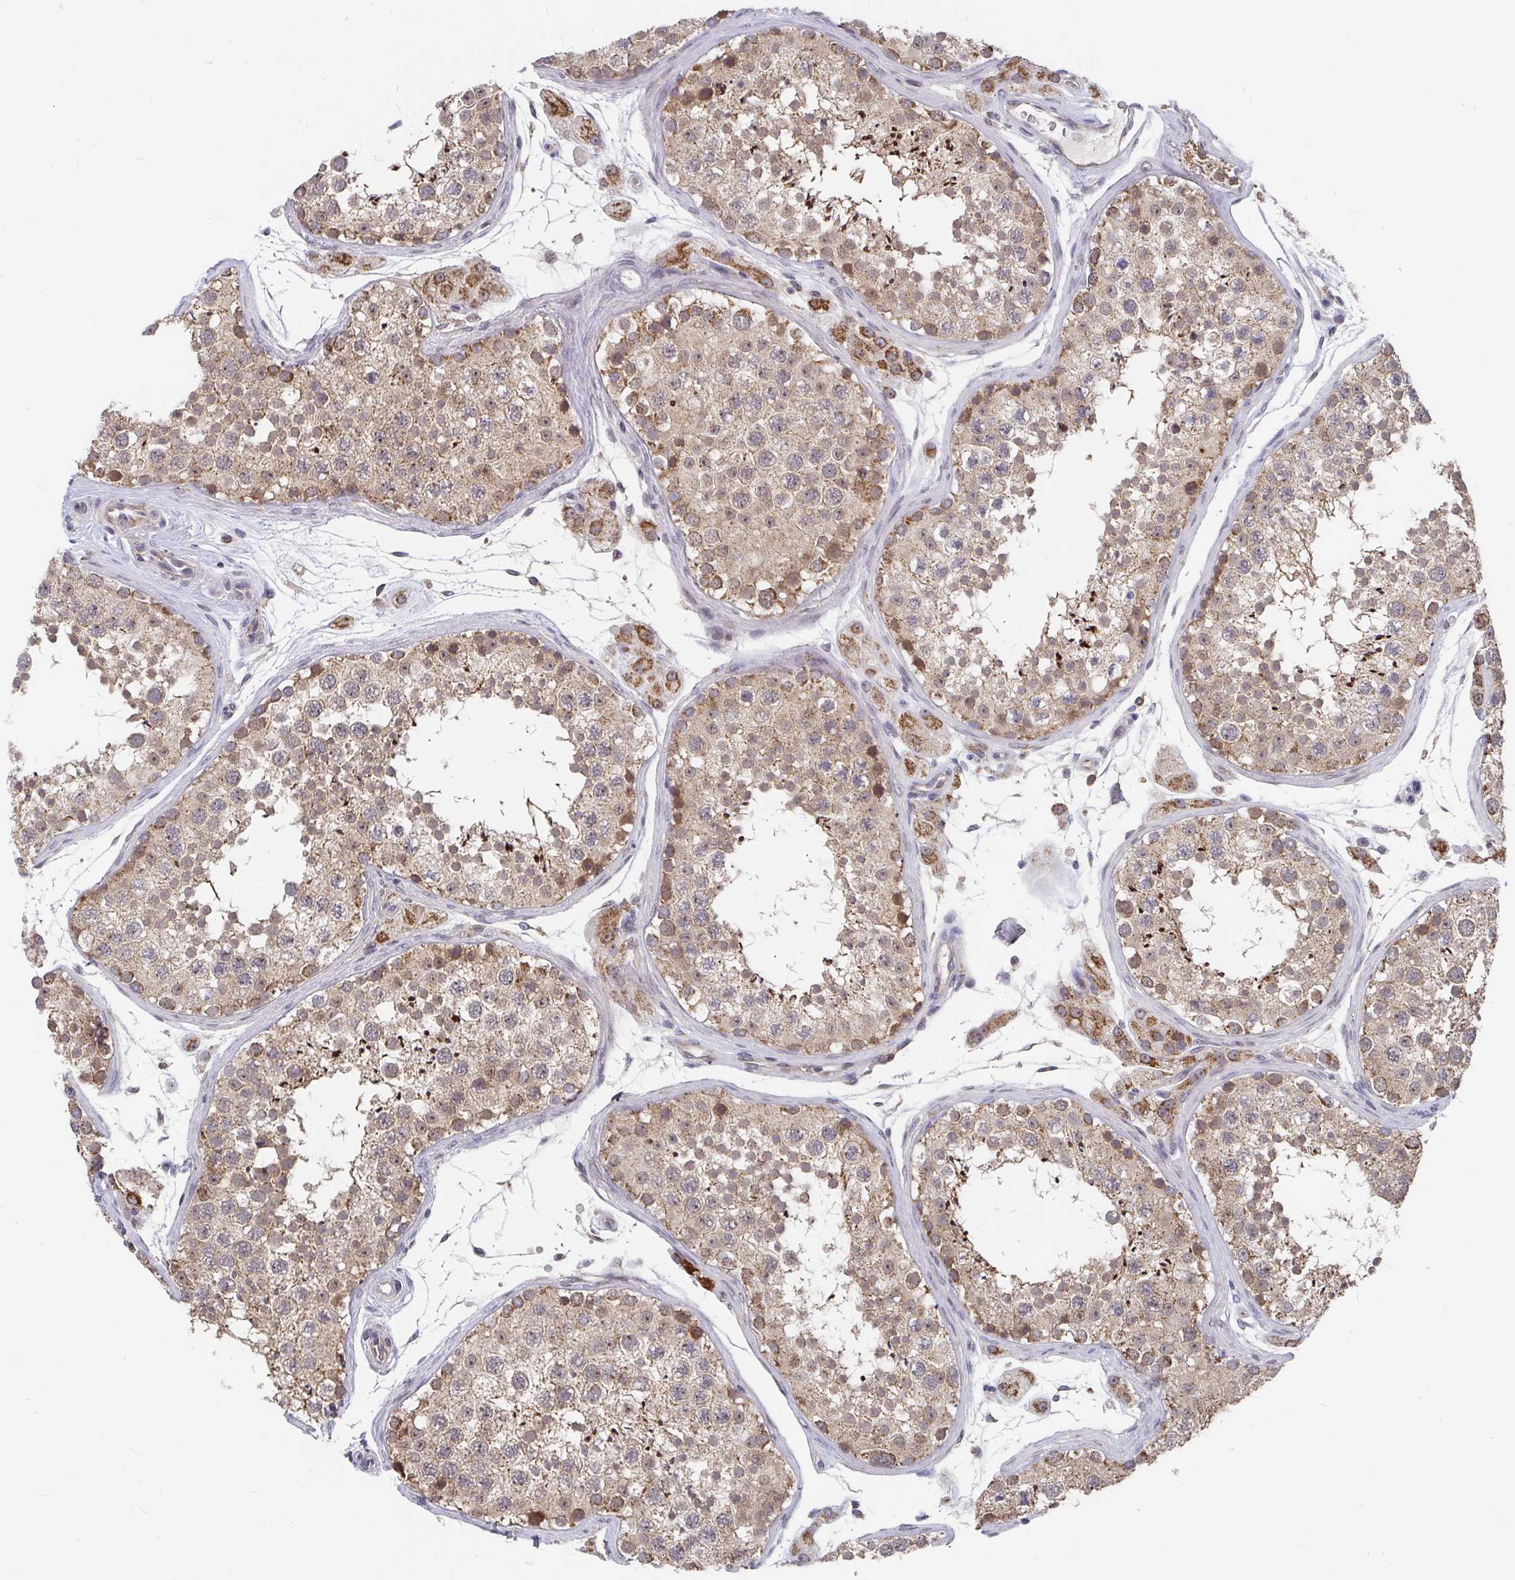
{"staining": {"intensity": "moderate", "quantity": ">75%", "location": "cytoplasmic/membranous,nuclear"}, "tissue": "testis", "cell_type": "Cells in seminiferous ducts", "image_type": "normal", "snomed": [{"axis": "morphology", "description": "Normal tissue, NOS"}, {"axis": "topography", "description": "Testis"}], "caption": "The micrograph shows immunohistochemical staining of unremarkable testis. There is moderate cytoplasmic/membranous,nuclear staining is seen in approximately >75% of cells in seminiferous ducts. (Brightfield microscopy of DAB IHC at high magnification).", "gene": "PDF", "patient": {"sex": "male", "age": 41}}